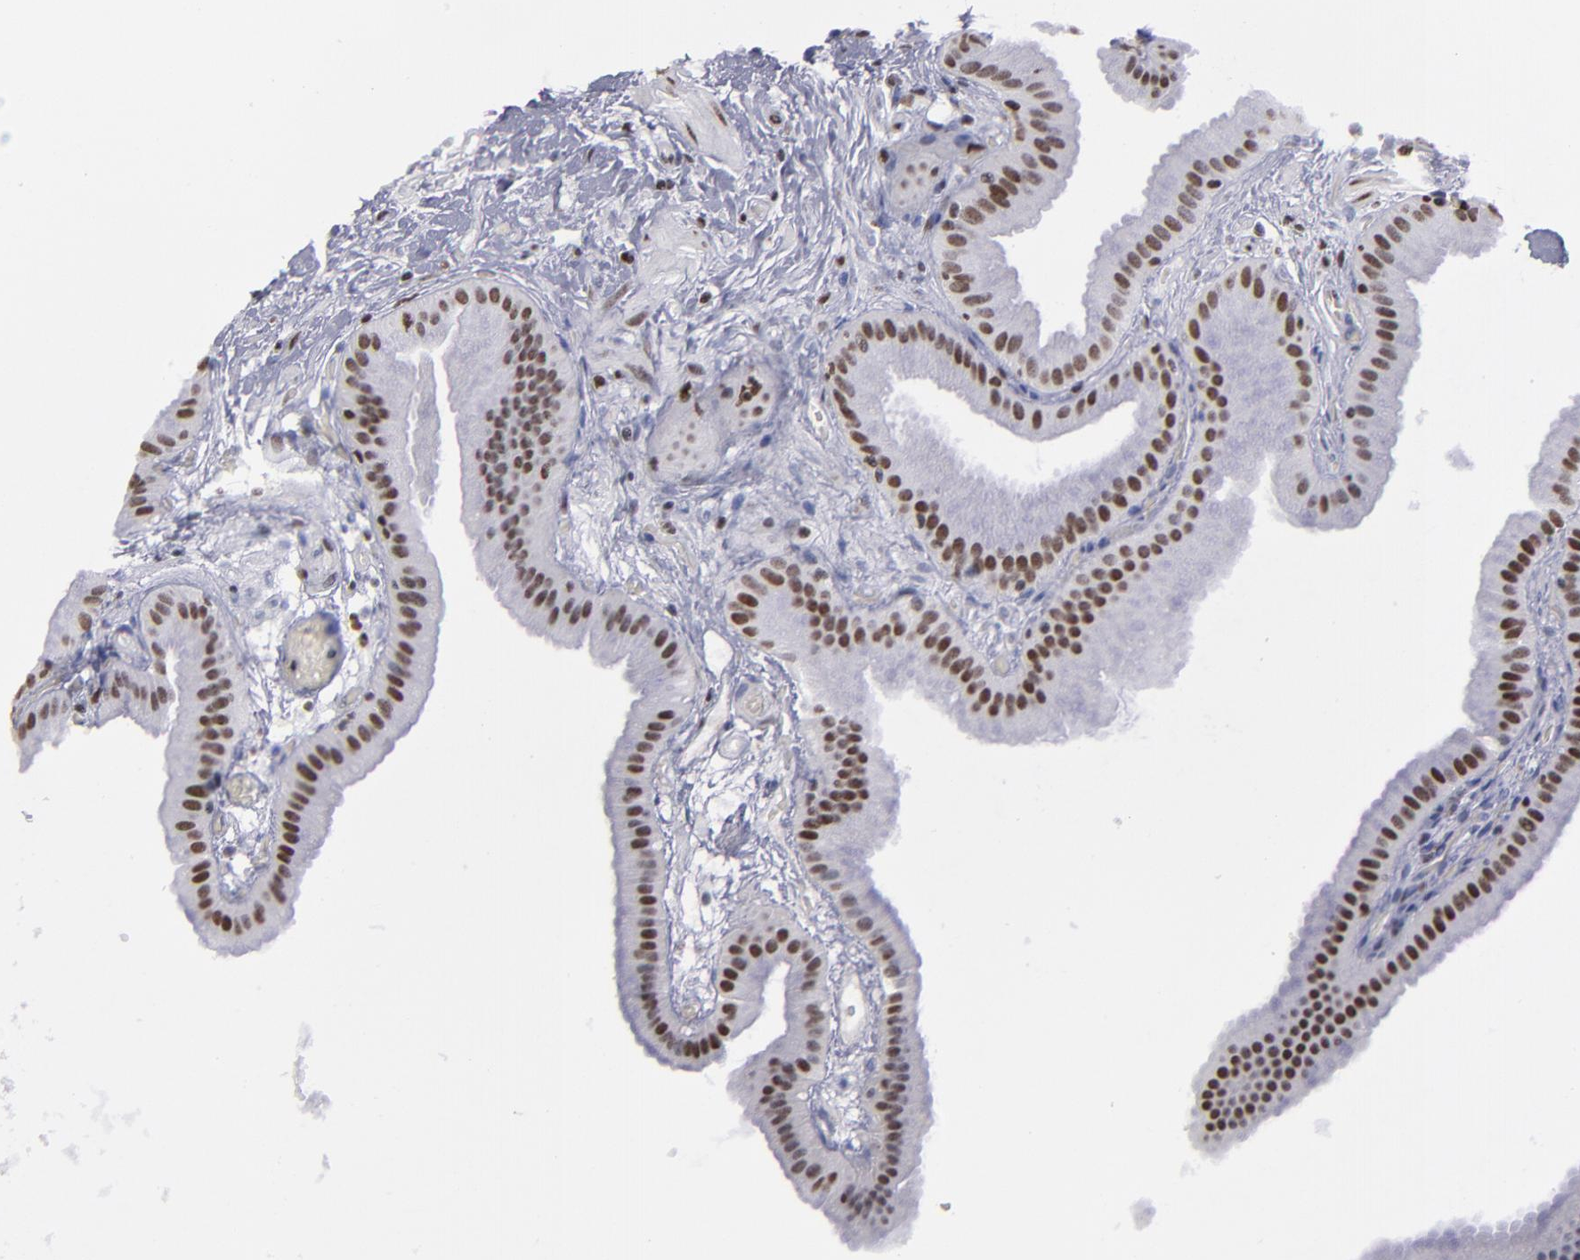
{"staining": {"intensity": "moderate", "quantity": "25%-75%", "location": "nuclear"}, "tissue": "gallbladder", "cell_type": "Glandular cells", "image_type": "normal", "snomed": [{"axis": "morphology", "description": "Normal tissue, NOS"}, {"axis": "topography", "description": "Gallbladder"}], "caption": "Human gallbladder stained with a brown dye displays moderate nuclear positive positivity in approximately 25%-75% of glandular cells.", "gene": "TERF2", "patient": {"sex": "female", "age": 63}}